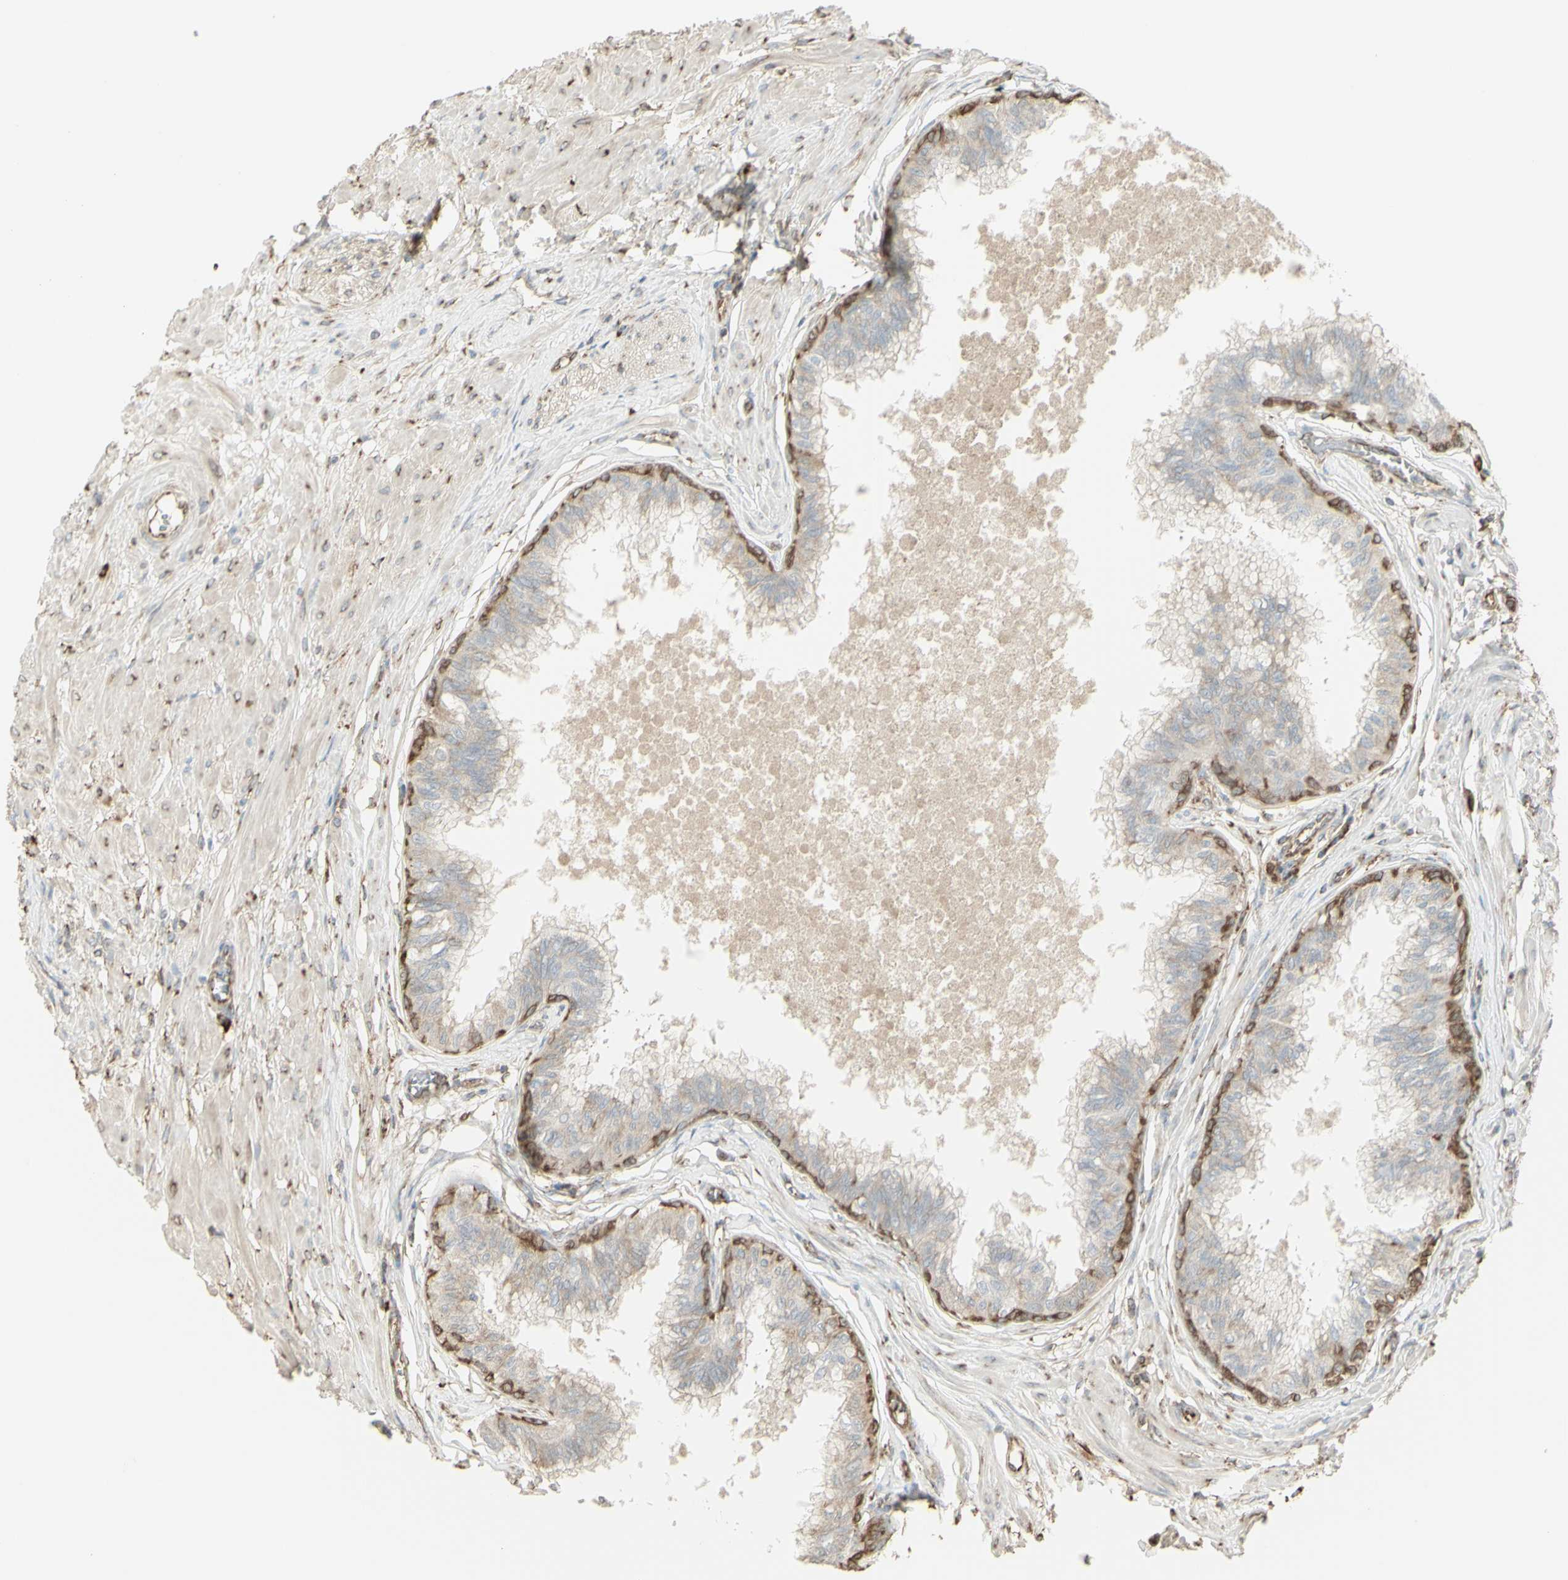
{"staining": {"intensity": "moderate", "quantity": "25%-75%", "location": "cytoplasmic/membranous"}, "tissue": "prostate", "cell_type": "Glandular cells", "image_type": "normal", "snomed": [{"axis": "morphology", "description": "Normal tissue, NOS"}, {"axis": "topography", "description": "Prostate"}, {"axis": "topography", "description": "Seminal veicle"}], "caption": "This histopathology image shows normal prostate stained with IHC to label a protein in brown. The cytoplasmic/membranous of glandular cells show moderate positivity for the protein. Nuclei are counter-stained blue.", "gene": "EEF1B2", "patient": {"sex": "male", "age": 60}}